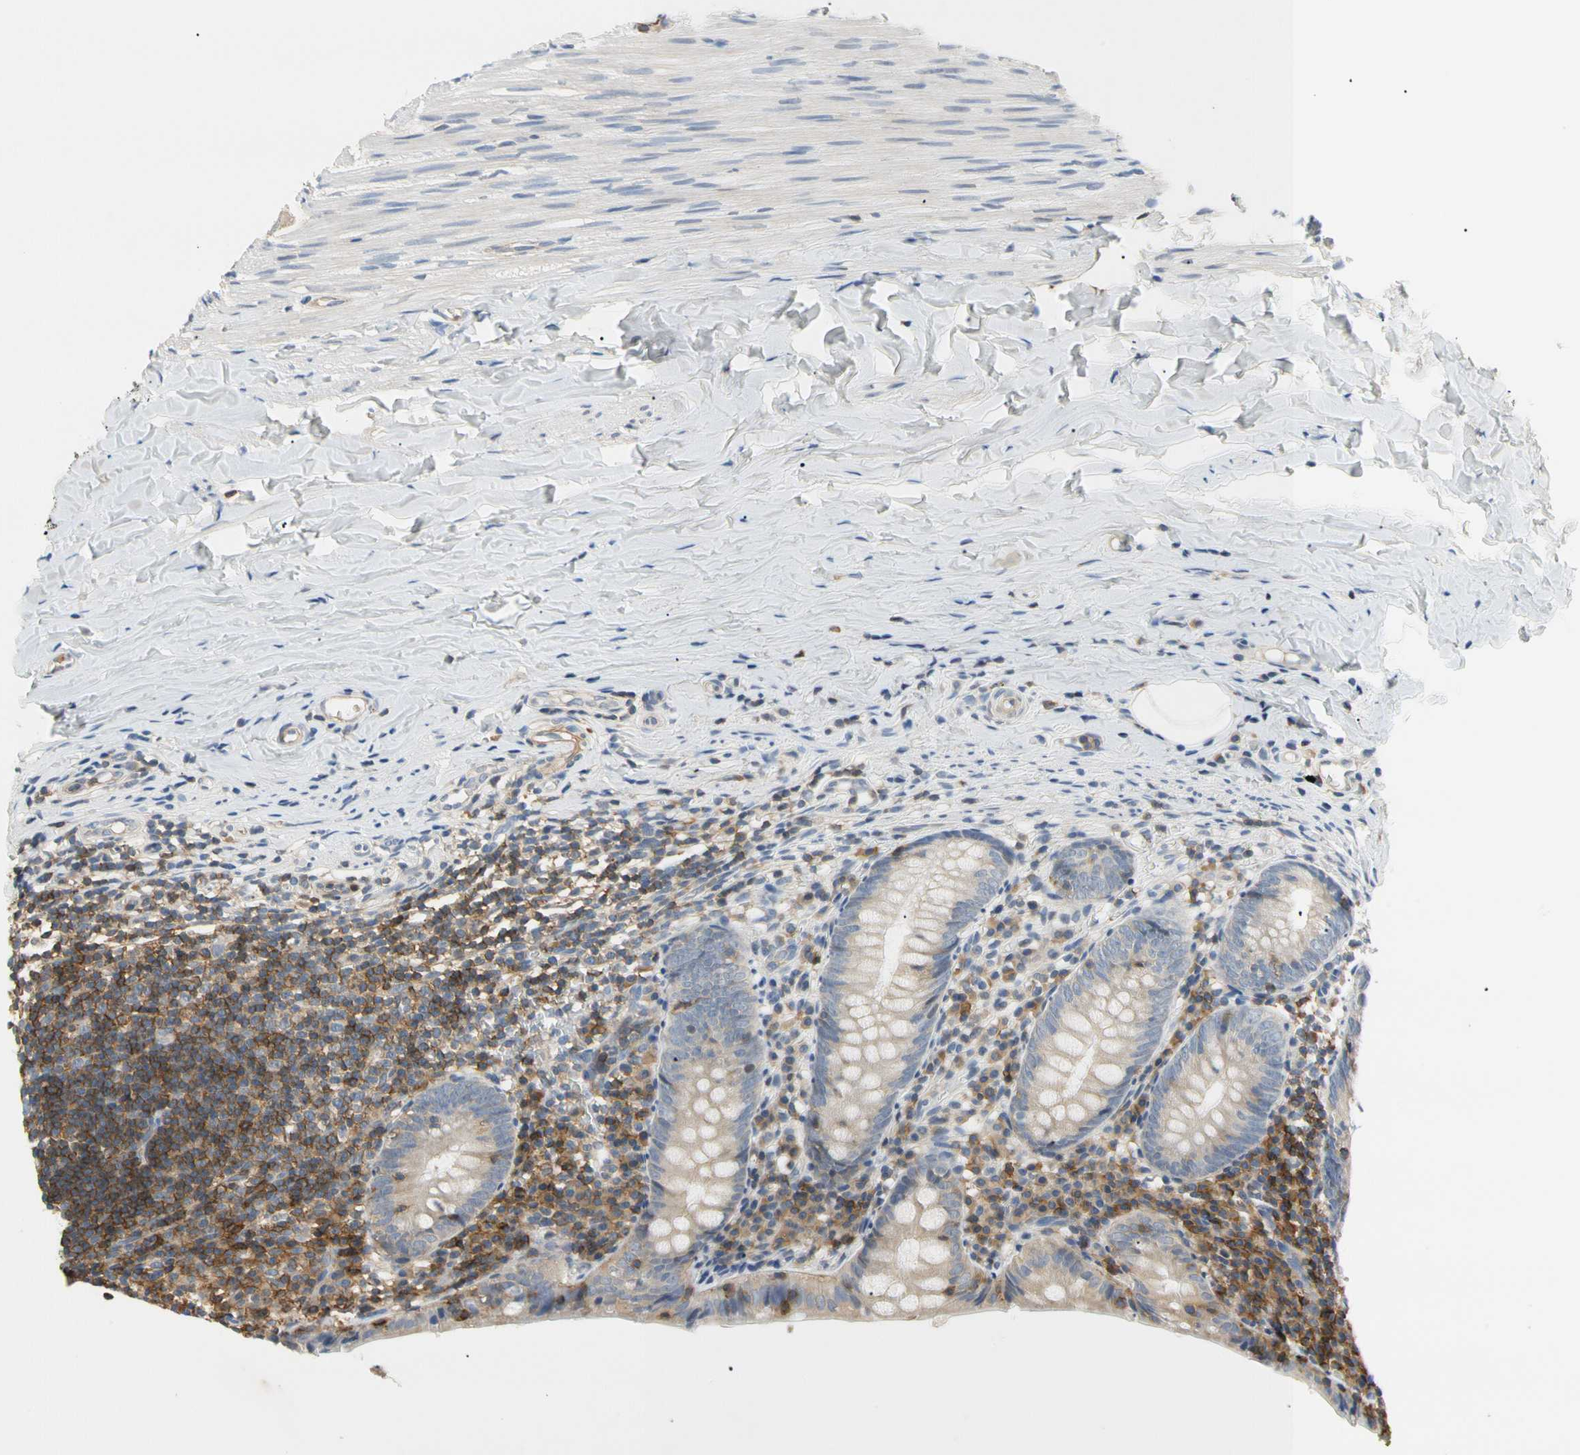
{"staining": {"intensity": "negative", "quantity": "none", "location": "none"}, "tissue": "appendix", "cell_type": "Glandular cells", "image_type": "normal", "snomed": [{"axis": "morphology", "description": "Normal tissue, NOS"}, {"axis": "topography", "description": "Appendix"}], "caption": "Immunohistochemistry micrograph of normal appendix: appendix stained with DAB (3,3'-diaminobenzidine) displays no significant protein expression in glandular cells.", "gene": "TNFRSF18", "patient": {"sex": "female", "age": 10}}